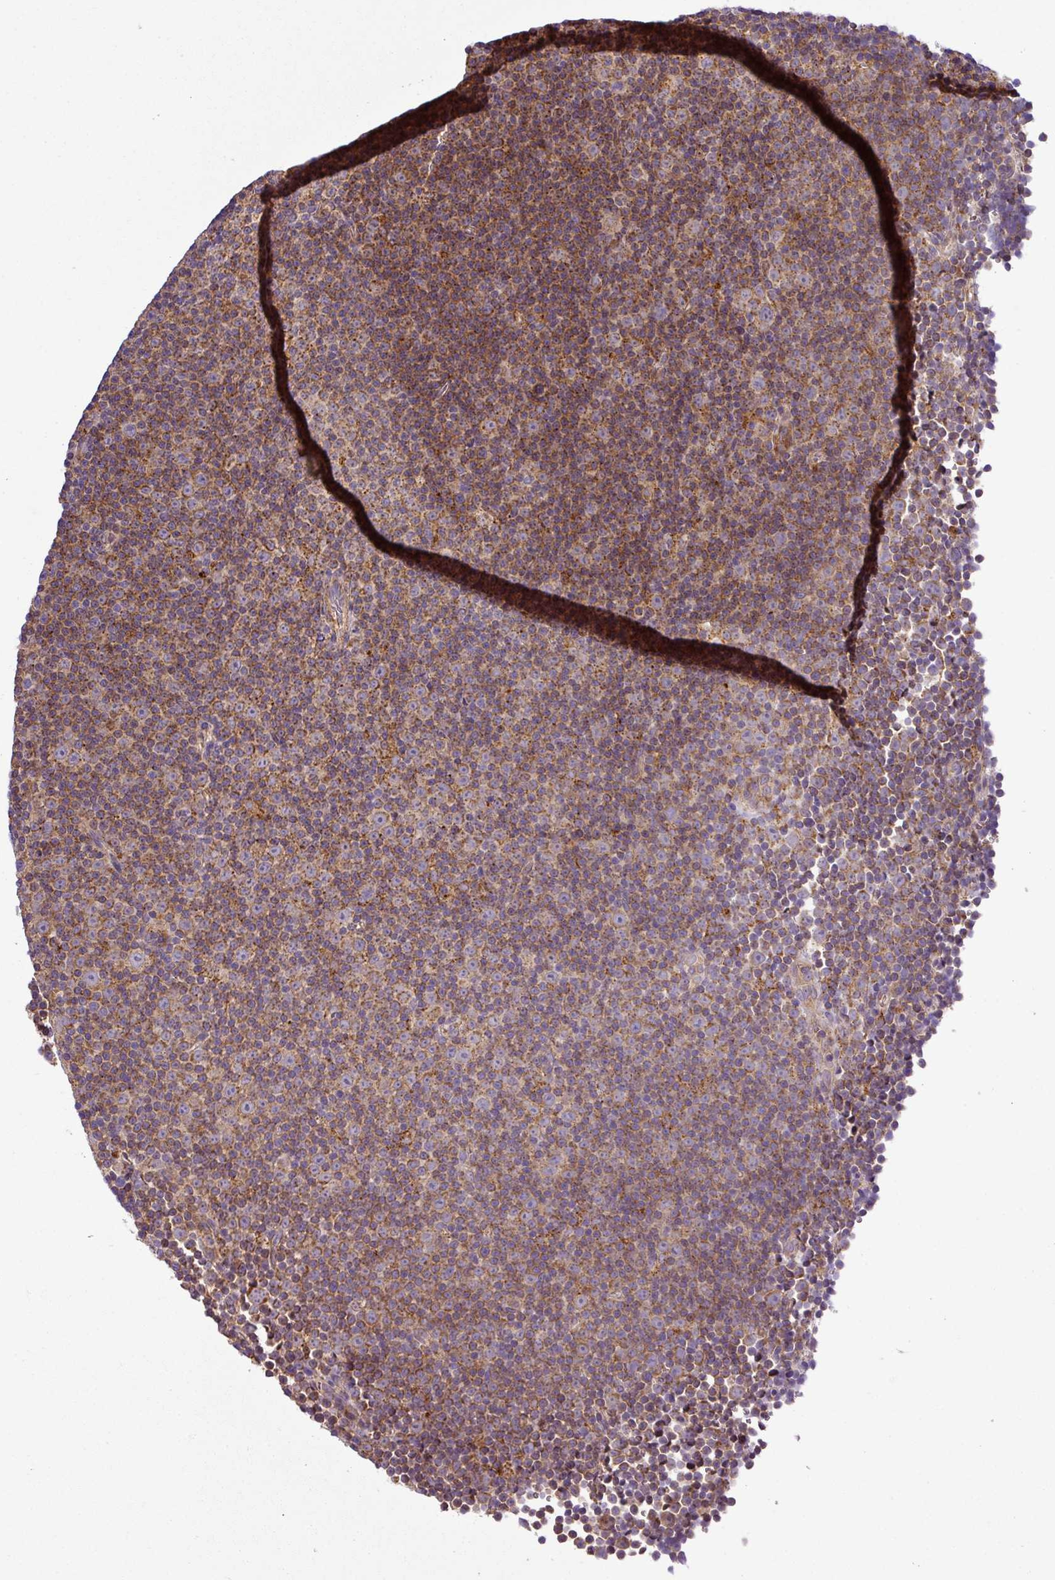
{"staining": {"intensity": "moderate", "quantity": ">75%", "location": "cytoplasmic/membranous"}, "tissue": "lymphoma", "cell_type": "Tumor cells", "image_type": "cancer", "snomed": [{"axis": "morphology", "description": "Malignant lymphoma, non-Hodgkin's type, Low grade"}, {"axis": "topography", "description": "Lymph node"}], "caption": "The image reveals immunohistochemical staining of malignant lymphoma, non-Hodgkin's type (low-grade). There is moderate cytoplasmic/membranous staining is identified in approximately >75% of tumor cells.", "gene": "ZNF513", "patient": {"sex": "female", "age": 67}}